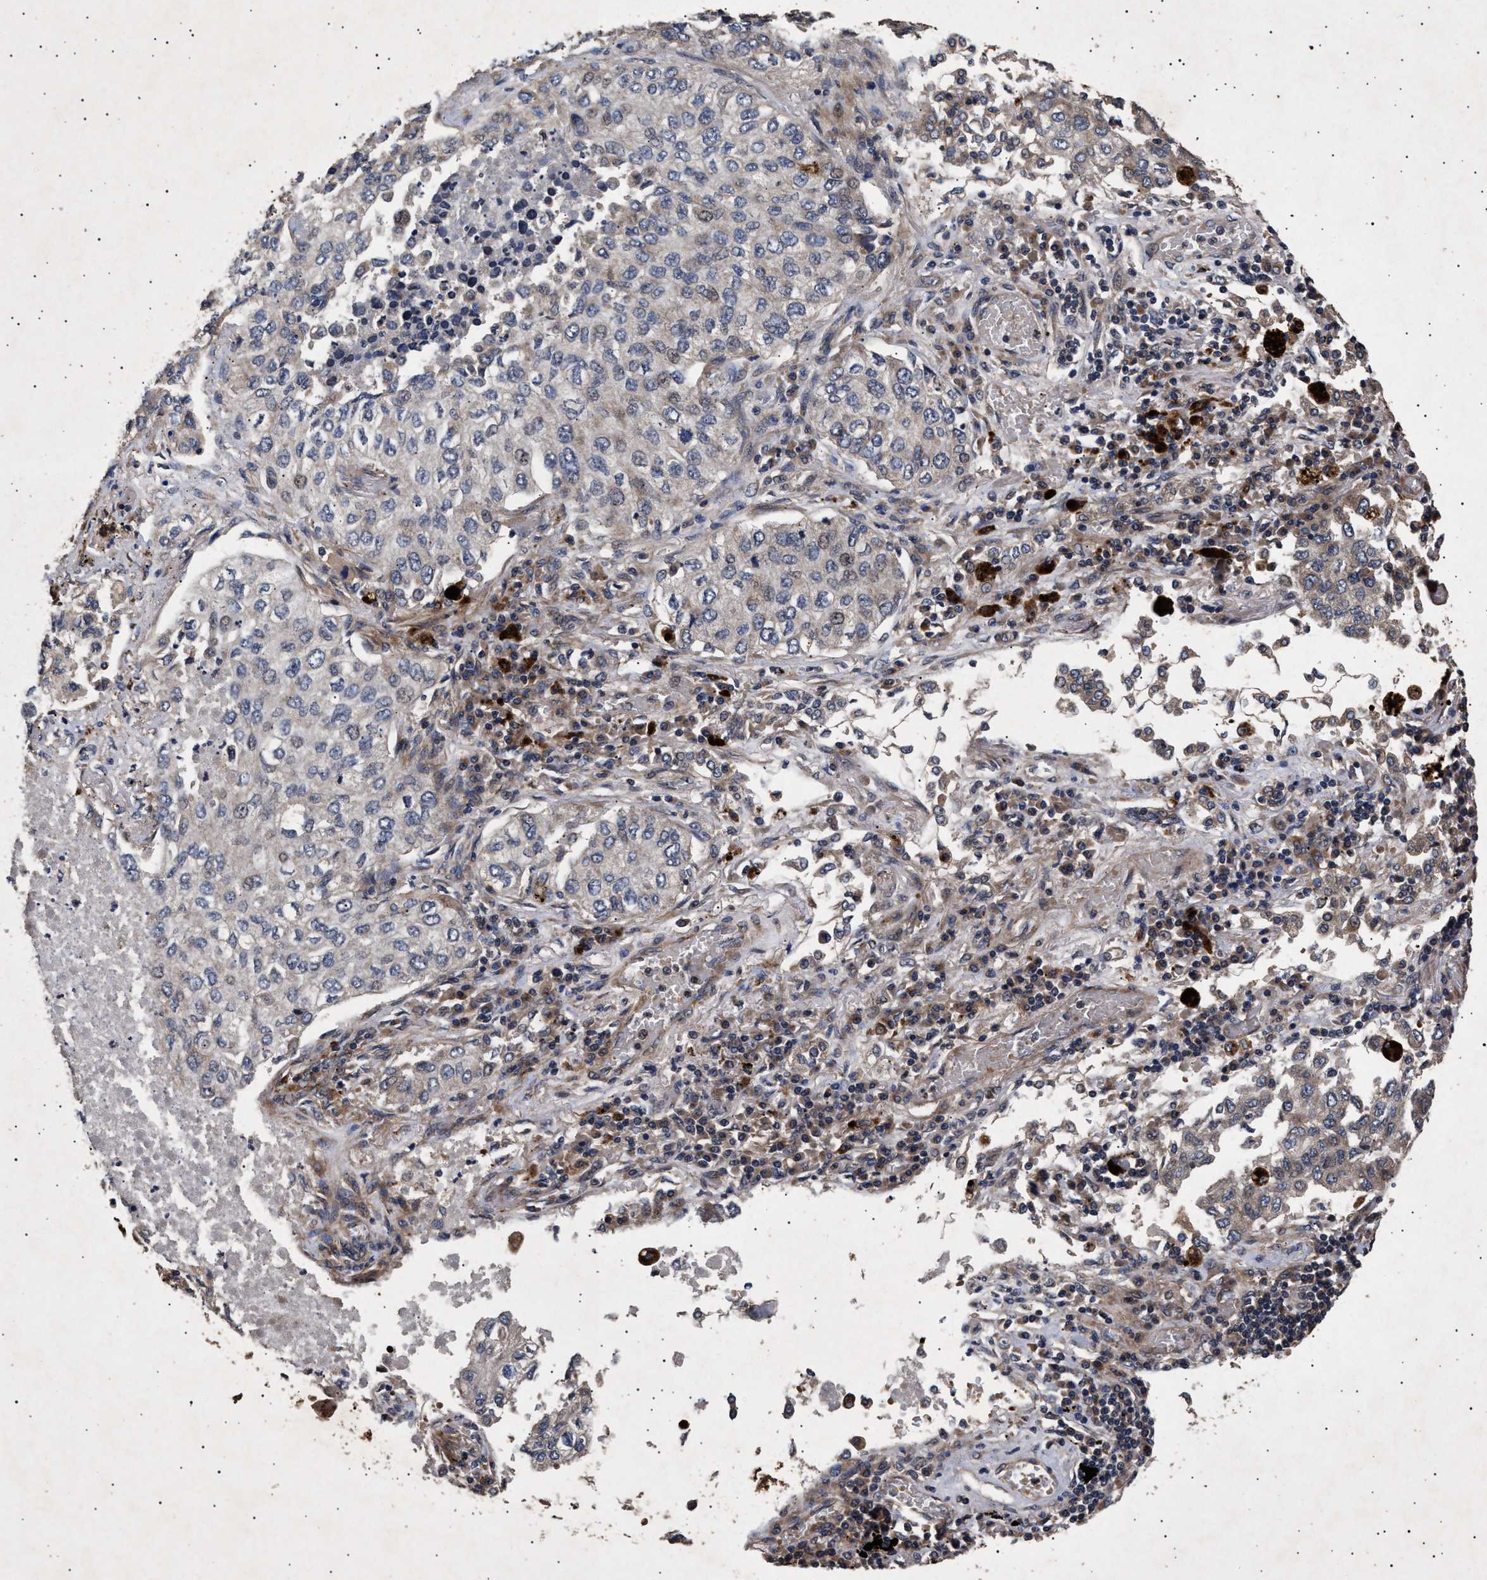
{"staining": {"intensity": "weak", "quantity": "<25%", "location": "cytoplasmic/membranous"}, "tissue": "lung cancer", "cell_type": "Tumor cells", "image_type": "cancer", "snomed": [{"axis": "morphology", "description": "Inflammation, NOS"}, {"axis": "morphology", "description": "Adenocarcinoma, NOS"}, {"axis": "topography", "description": "Lung"}], "caption": "Tumor cells show no significant positivity in lung cancer.", "gene": "ITGB5", "patient": {"sex": "male", "age": 63}}